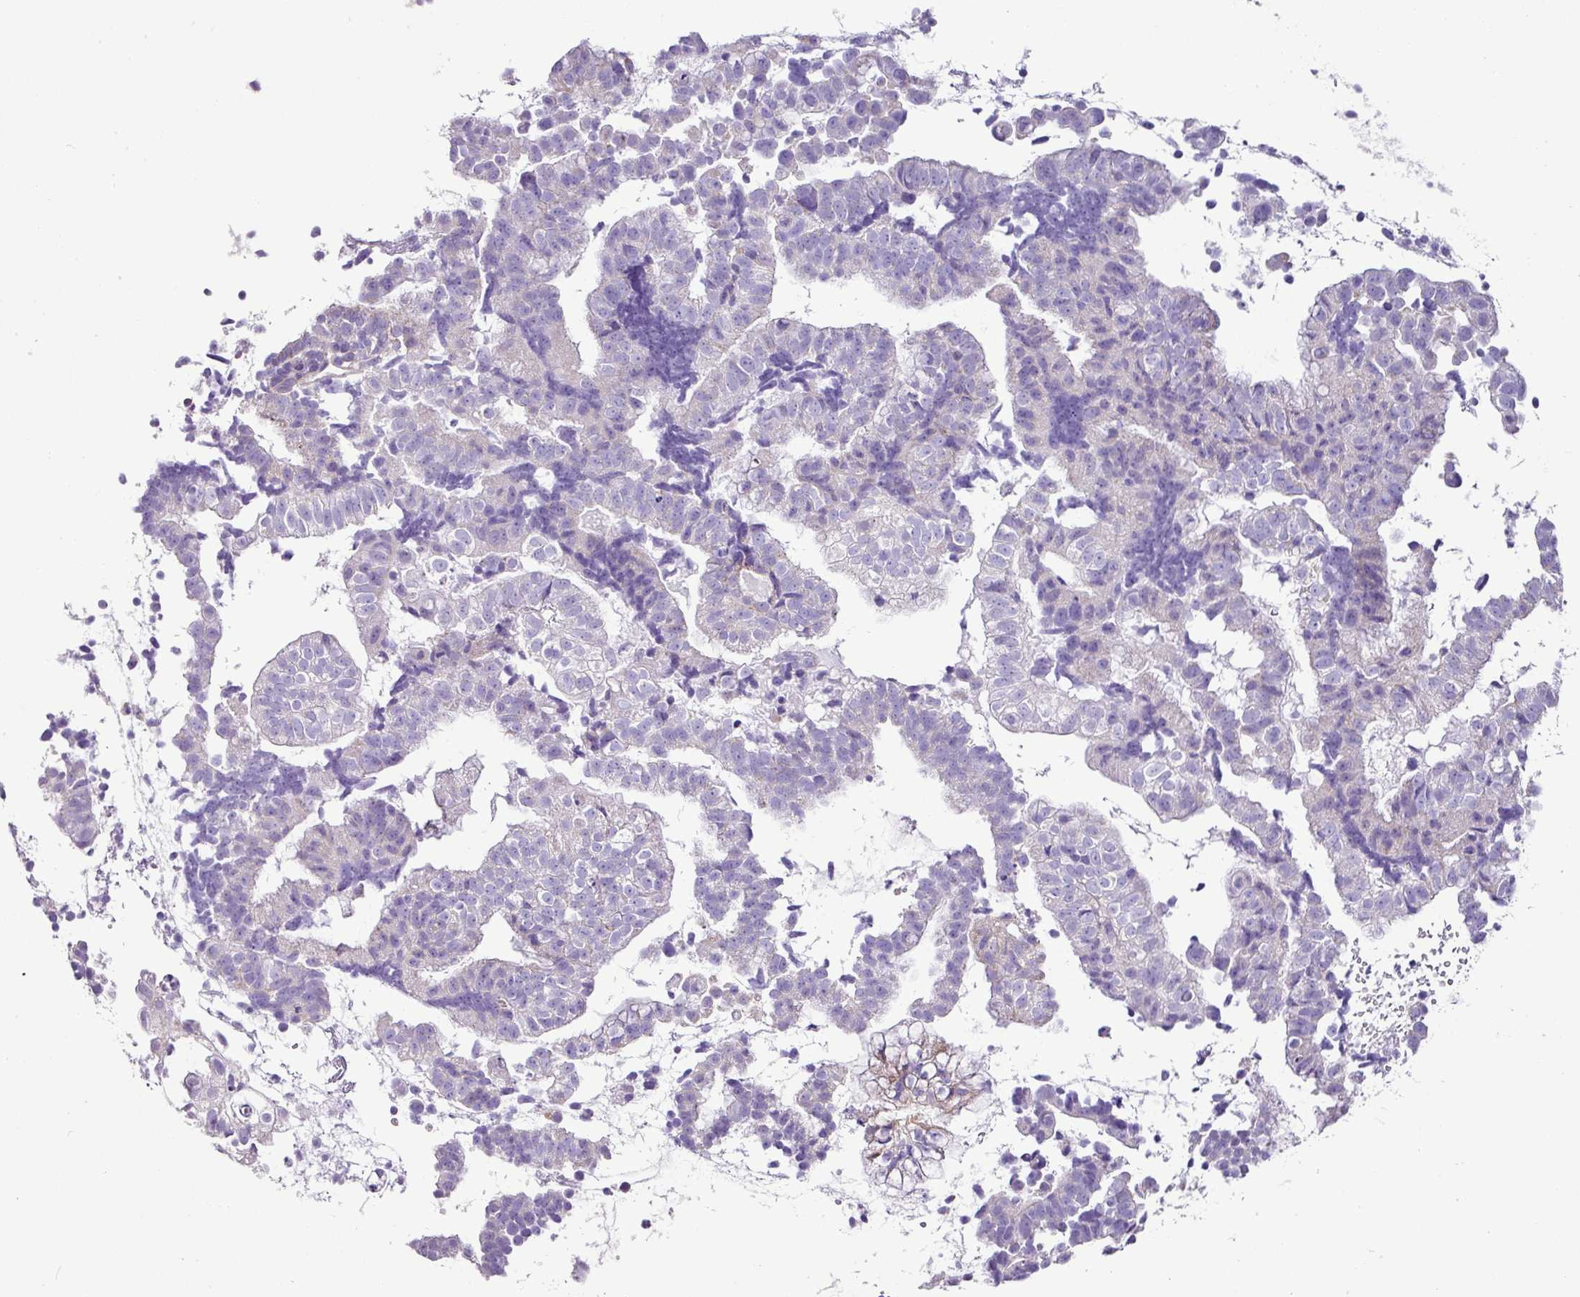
{"staining": {"intensity": "negative", "quantity": "none", "location": "none"}, "tissue": "endometrial cancer", "cell_type": "Tumor cells", "image_type": "cancer", "snomed": [{"axis": "morphology", "description": "Adenocarcinoma, NOS"}, {"axis": "topography", "description": "Endometrium"}], "caption": "Tumor cells are negative for brown protein staining in endometrial cancer (adenocarcinoma).", "gene": "PGAP4", "patient": {"sex": "female", "age": 76}}